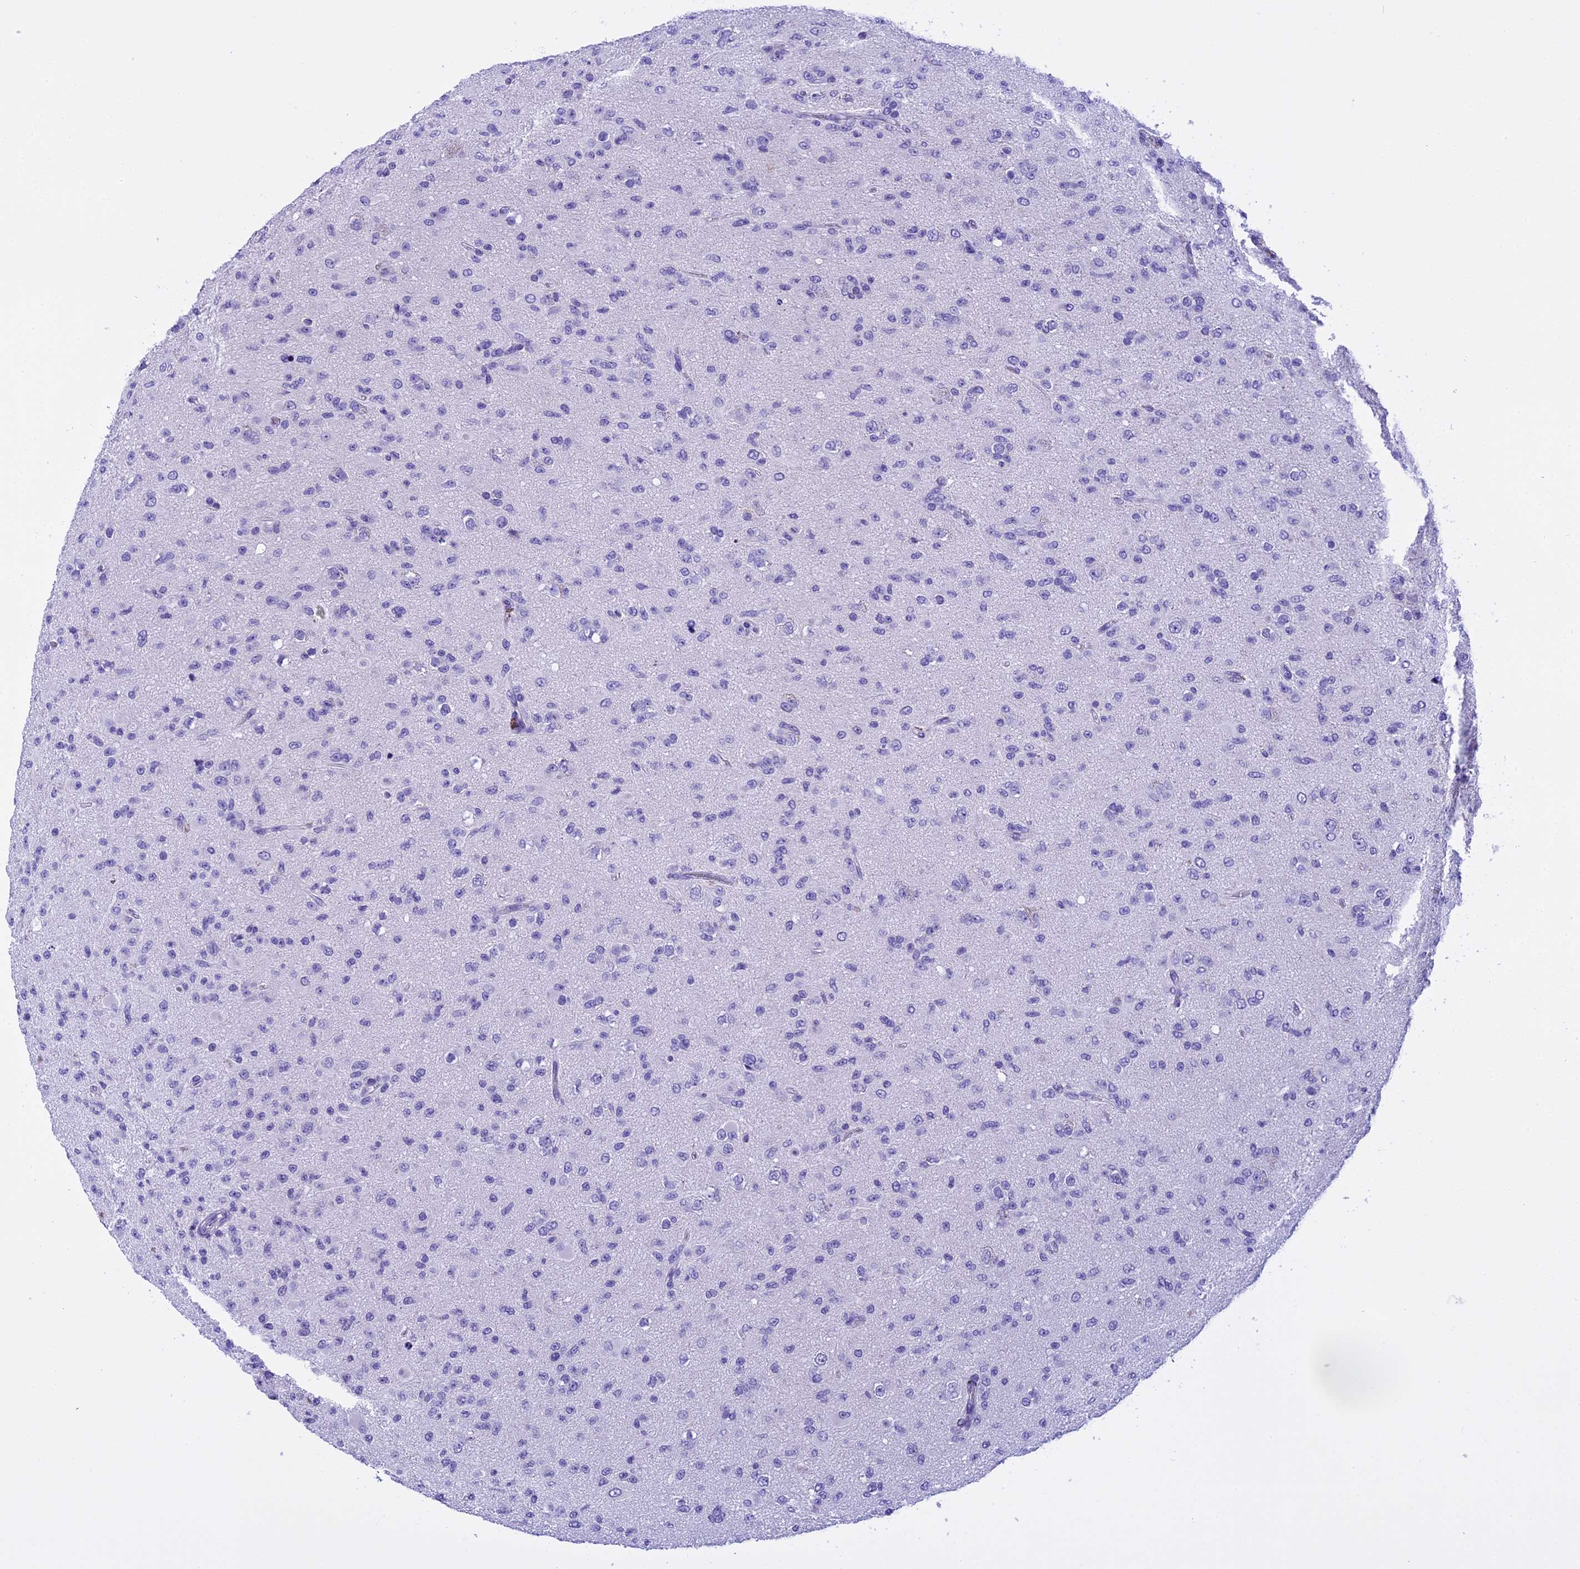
{"staining": {"intensity": "negative", "quantity": "none", "location": "none"}, "tissue": "glioma", "cell_type": "Tumor cells", "image_type": "cancer", "snomed": [{"axis": "morphology", "description": "Glioma, malignant, Low grade"}, {"axis": "topography", "description": "Brain"}], "caption": "Glioma stained for a protein using immunohistochemistry demonstrates no positivity tumor cells.", "gene": "KCTD14", "patient": {"sex": "male", "age": 65}}